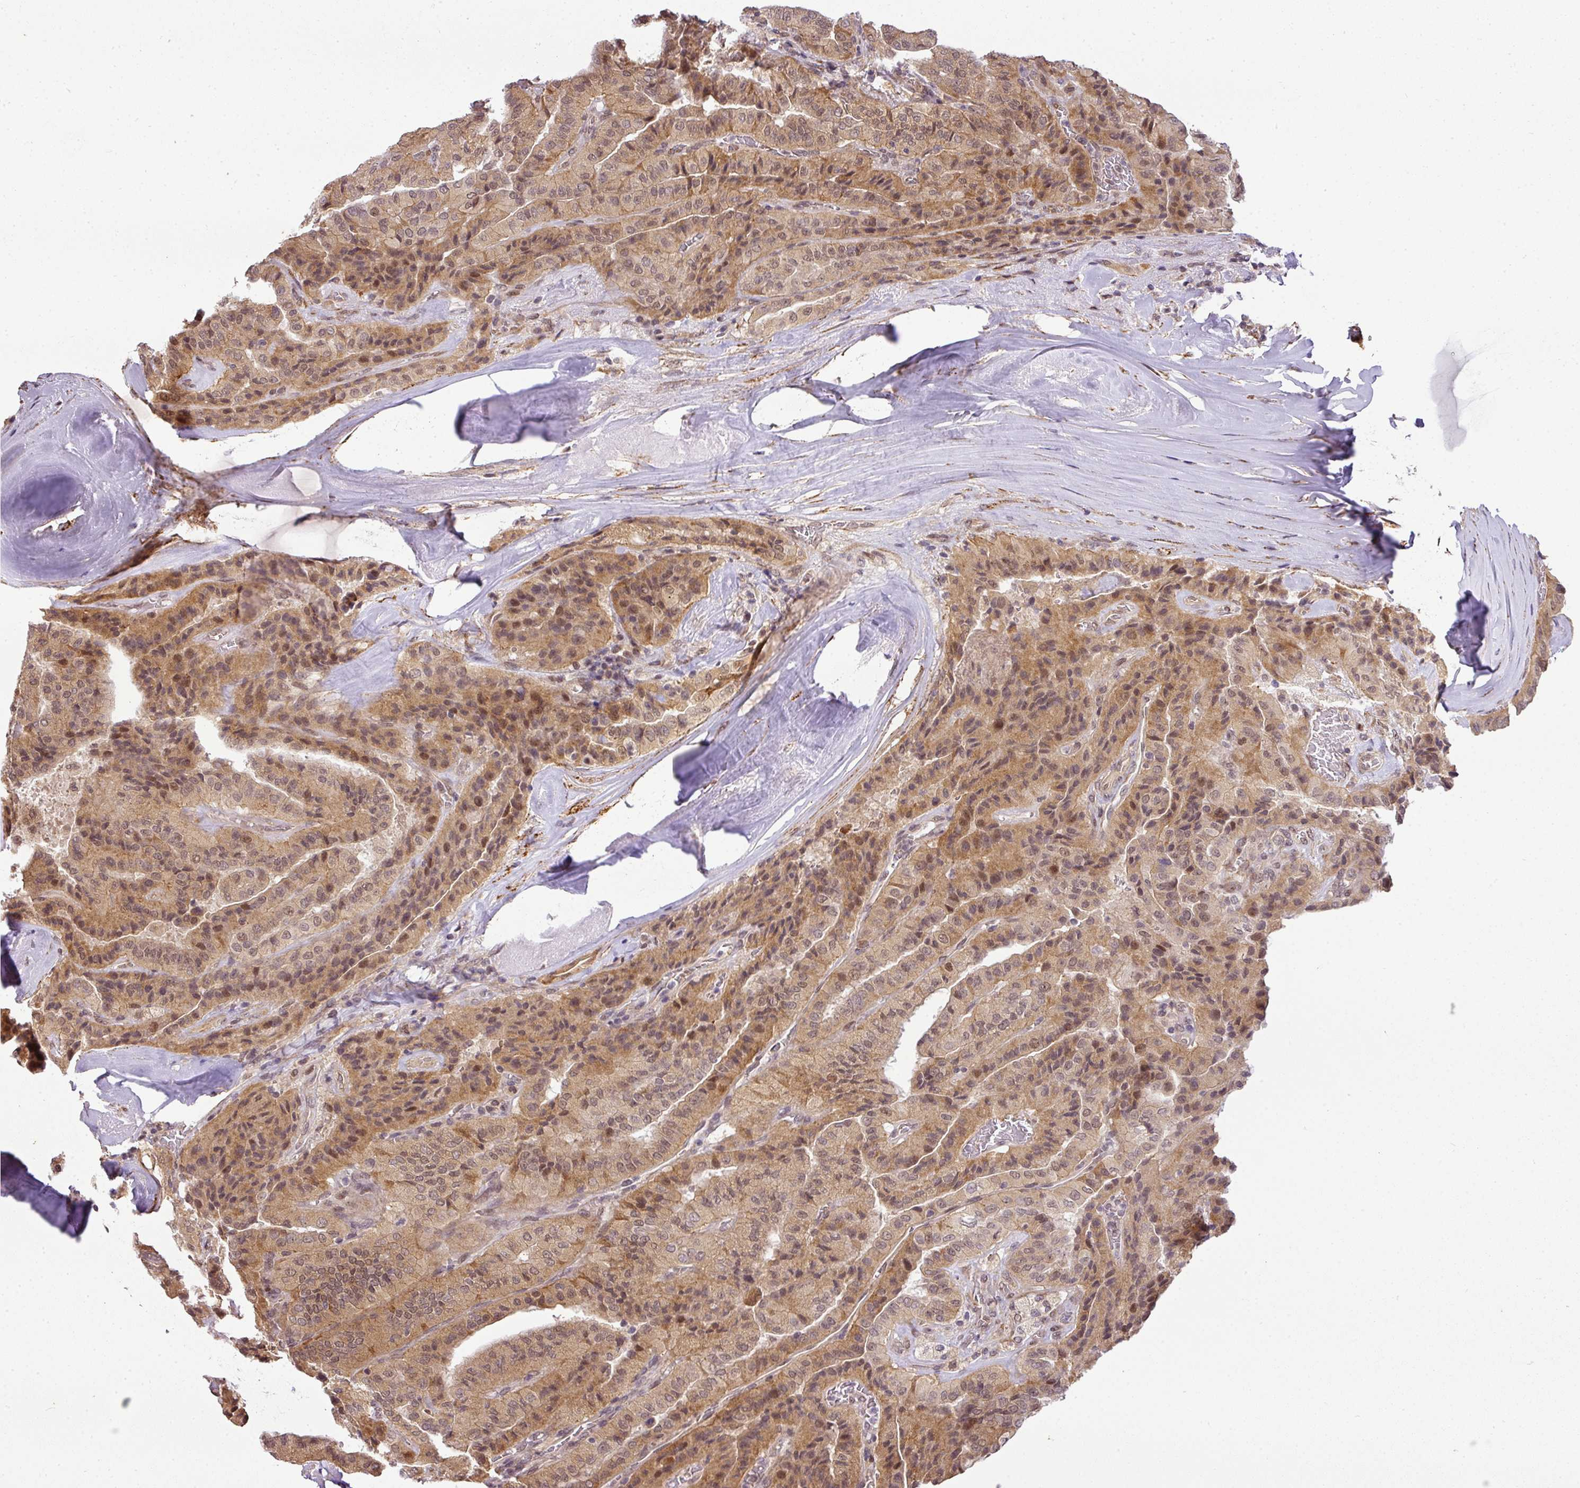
{"staining": {"intensity": "moderate", "quantity": ">75%", "location": "cytoplasmic/membranous,nuclear"}, "tissue": "thyroid cancer", "cell_type": "Tumor cells", "image_type": "cancer", "snomed": [{"axis": "morphology", "description": "Normal tissue, NOS"}, {"axis": "morphology", "description": "Papillary adenocarcinoma, NOS"}, {"axis": "topography", "description": "Thyroid gland"}], "caption": "This photomicrograph exhibits immunohistochemistry staining of papillary adenocarcinoma (thyroid), with medium moderate cytoplasmic/membranous and nuclear expression in approximately >75% of tumor cells.", "gene": "C1orf226", "patient": {"sex": "female", "age": 59}}